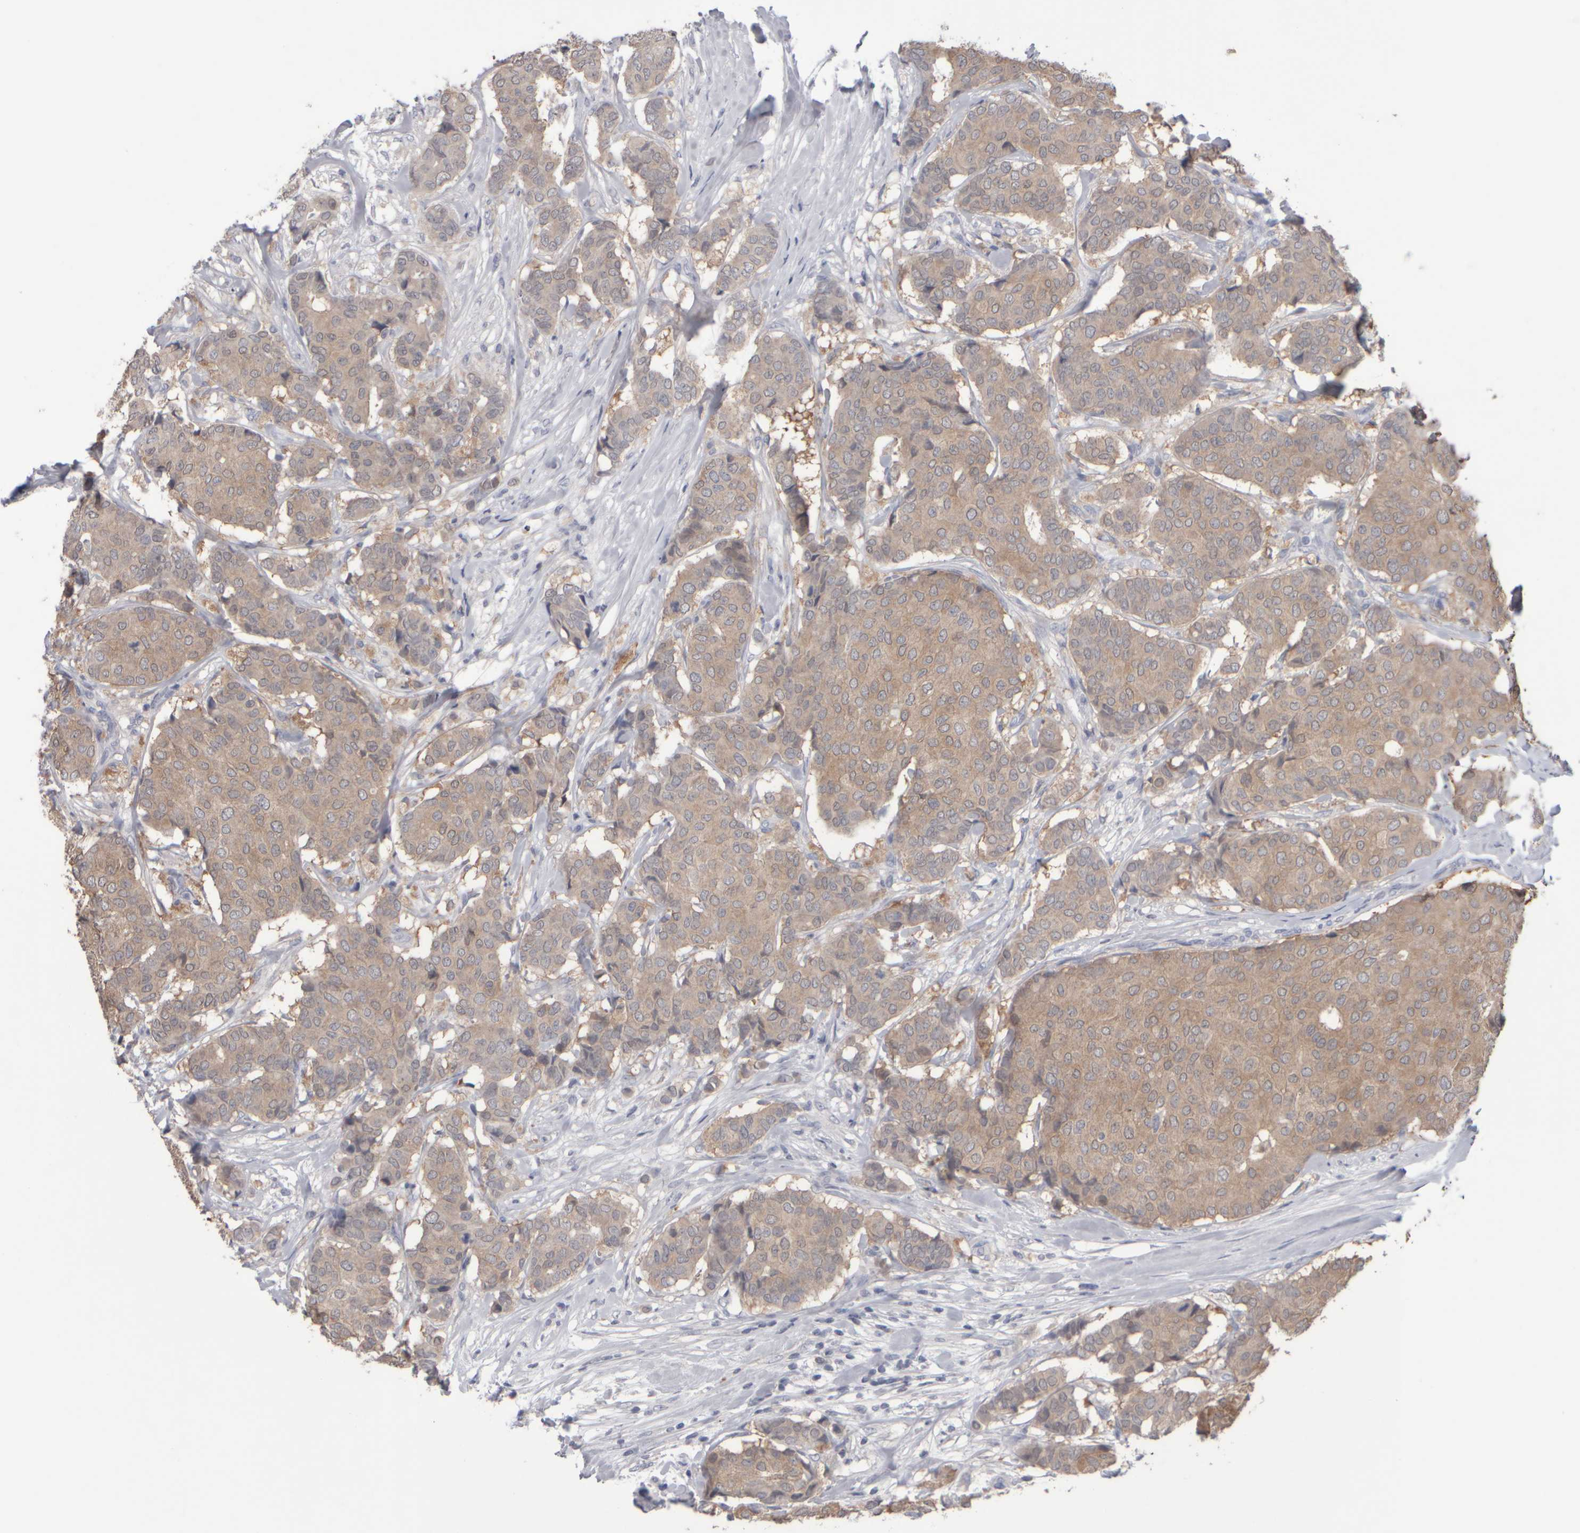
{"staining": {"intensity": "weak", "quantity": ">75%", "location": "cytoplasmic/membranous"}, "tissue": "breast cancer", "cell_type": "Tumor cells", "image_type": "cancer", "snomed": [{"axis": "morphology", "description": "Duct carcinoma"}, {"axis": "topography", "description": "Breast"}], "caption": "Immunohistochemistry of infiltrating ductal carcinoma (breast) shows low levels of weak cytoplasmic/membranous positivity in approximately >75% of tumor cells.", "gene": "EPHX2", "patient": {"sex": "female", "age": 75}}